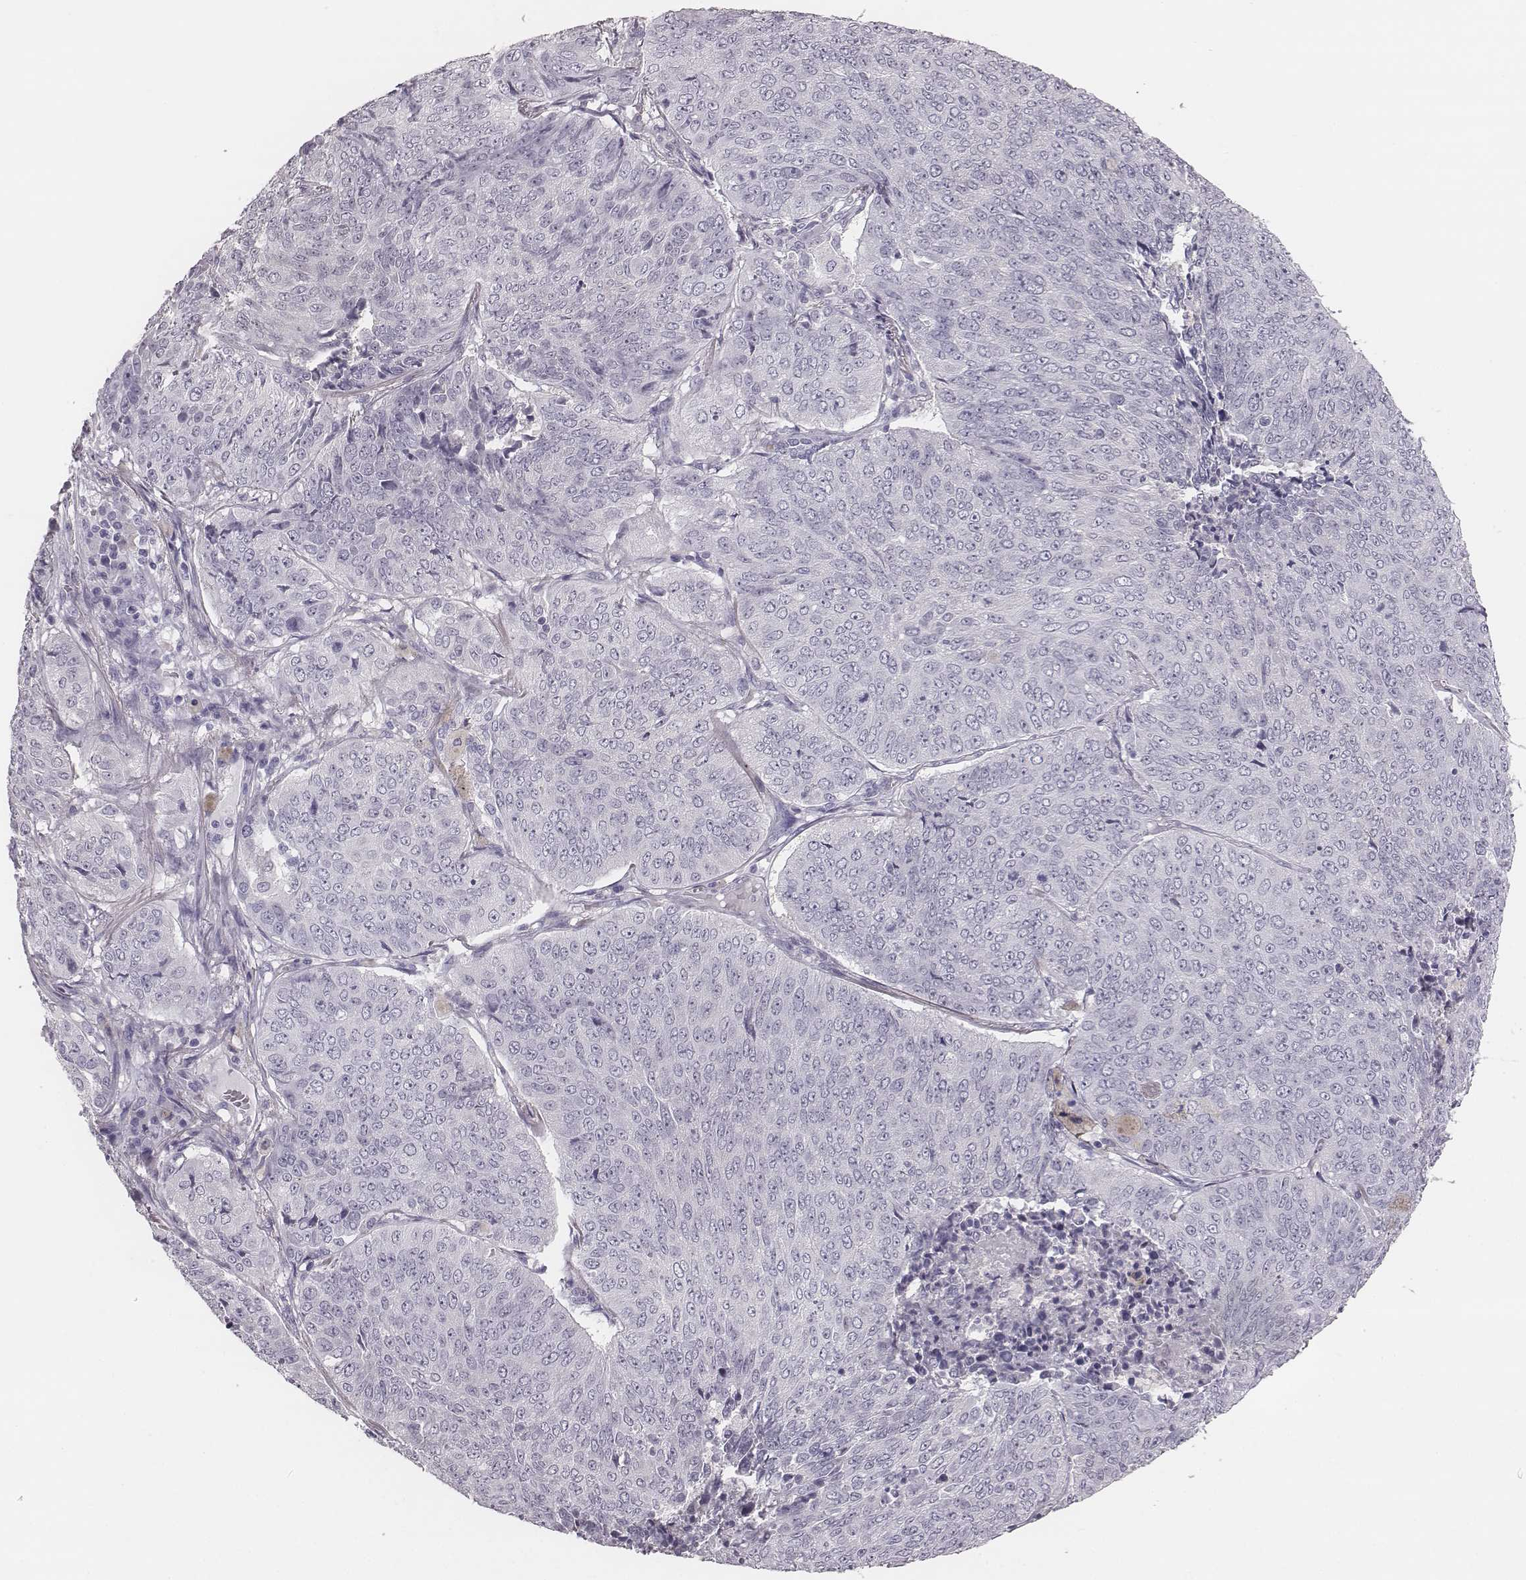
{"staining": {"intensity": "negative", "quantity": "none", "location": "none"}, "tissue": "lung cancer", "cell_type": "Tumor cells", "image_type": "cancer", "snomed": [{"axis": "morphology", "description": "Normal tissue, NOS"}, {"axis": "morphology", "description": "Squamous cell carcinoma, NOS"}, {"axis": "topography", "description": "Bronchus"}, {"axis": "topography", "description": "Lung"}], "caption": "An immunohistochemistry (IHC) histopathology image of lung squamous cell carcinoma is shown. There is no staining in tumor cells of lung squamous cell carcinoma. The staining was performed using DAB (3,3'-diaminobenzidine) to visualize the protein expression in brown, while the nuclei were stained in blue with hematoxylin (Magnification: 20x).", "gene": "CSH1", "patient": {"sex": "male", "age": 64}}